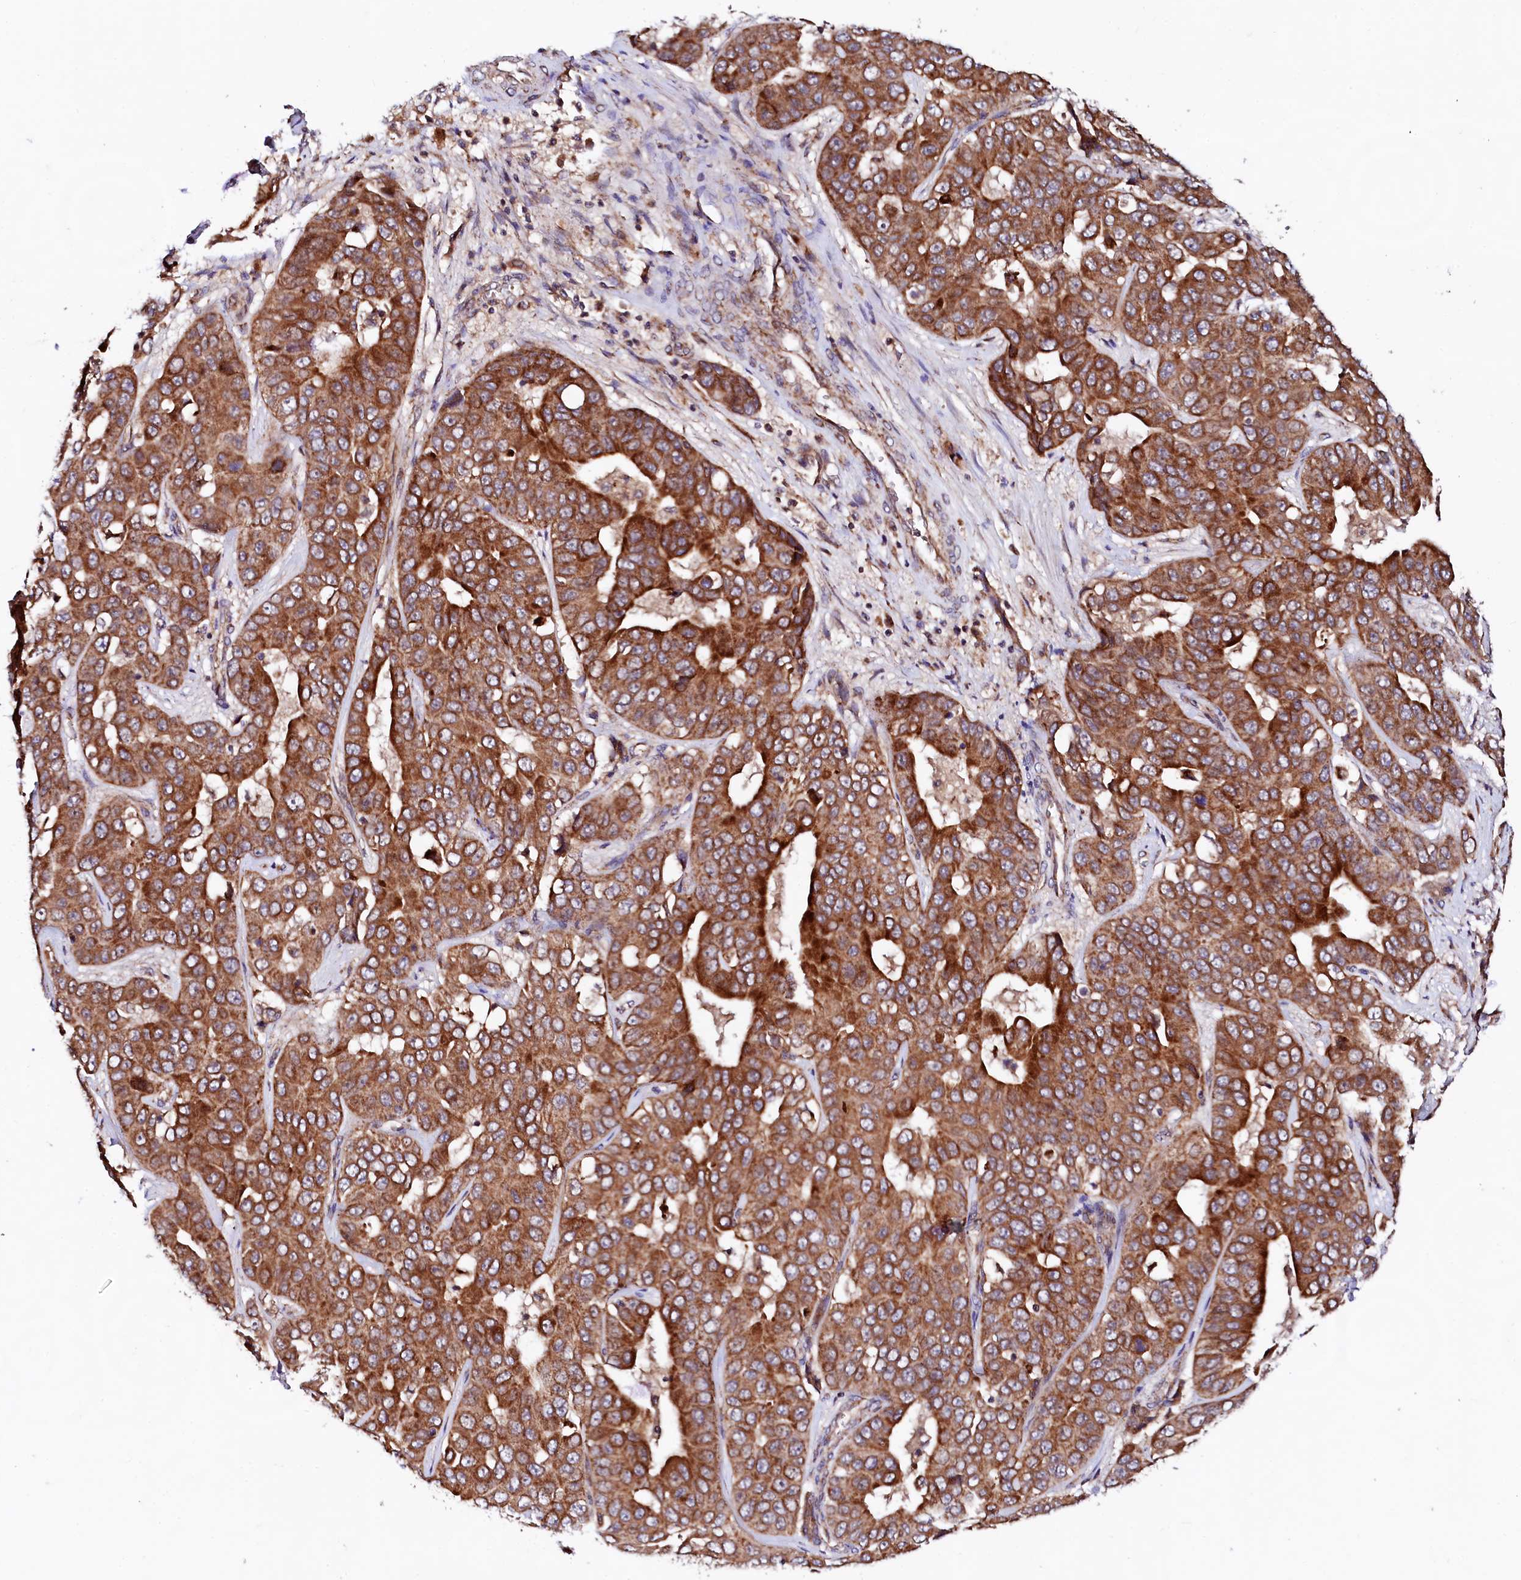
{"staining": {"intensity": "strong", "quantity": ">75%", "location": "cytoplasmic/membranous"}, "tissue": "liver cancer", "cell_type": "Tumor cells", "image_type": "cancer", "snomed": [{"axis": "morphology", "description": "Cholangiocarcinoma"}, {"axis": "topography", "description": "Liver"}], "caption": "Liver cancer (cholangiocarcinoma) stained for a protein reveals strong cytoplasmic/membranous positivity in tumor cells.", "gene": "UBE3C", "patient": {"sex": "female", "age": 52}}